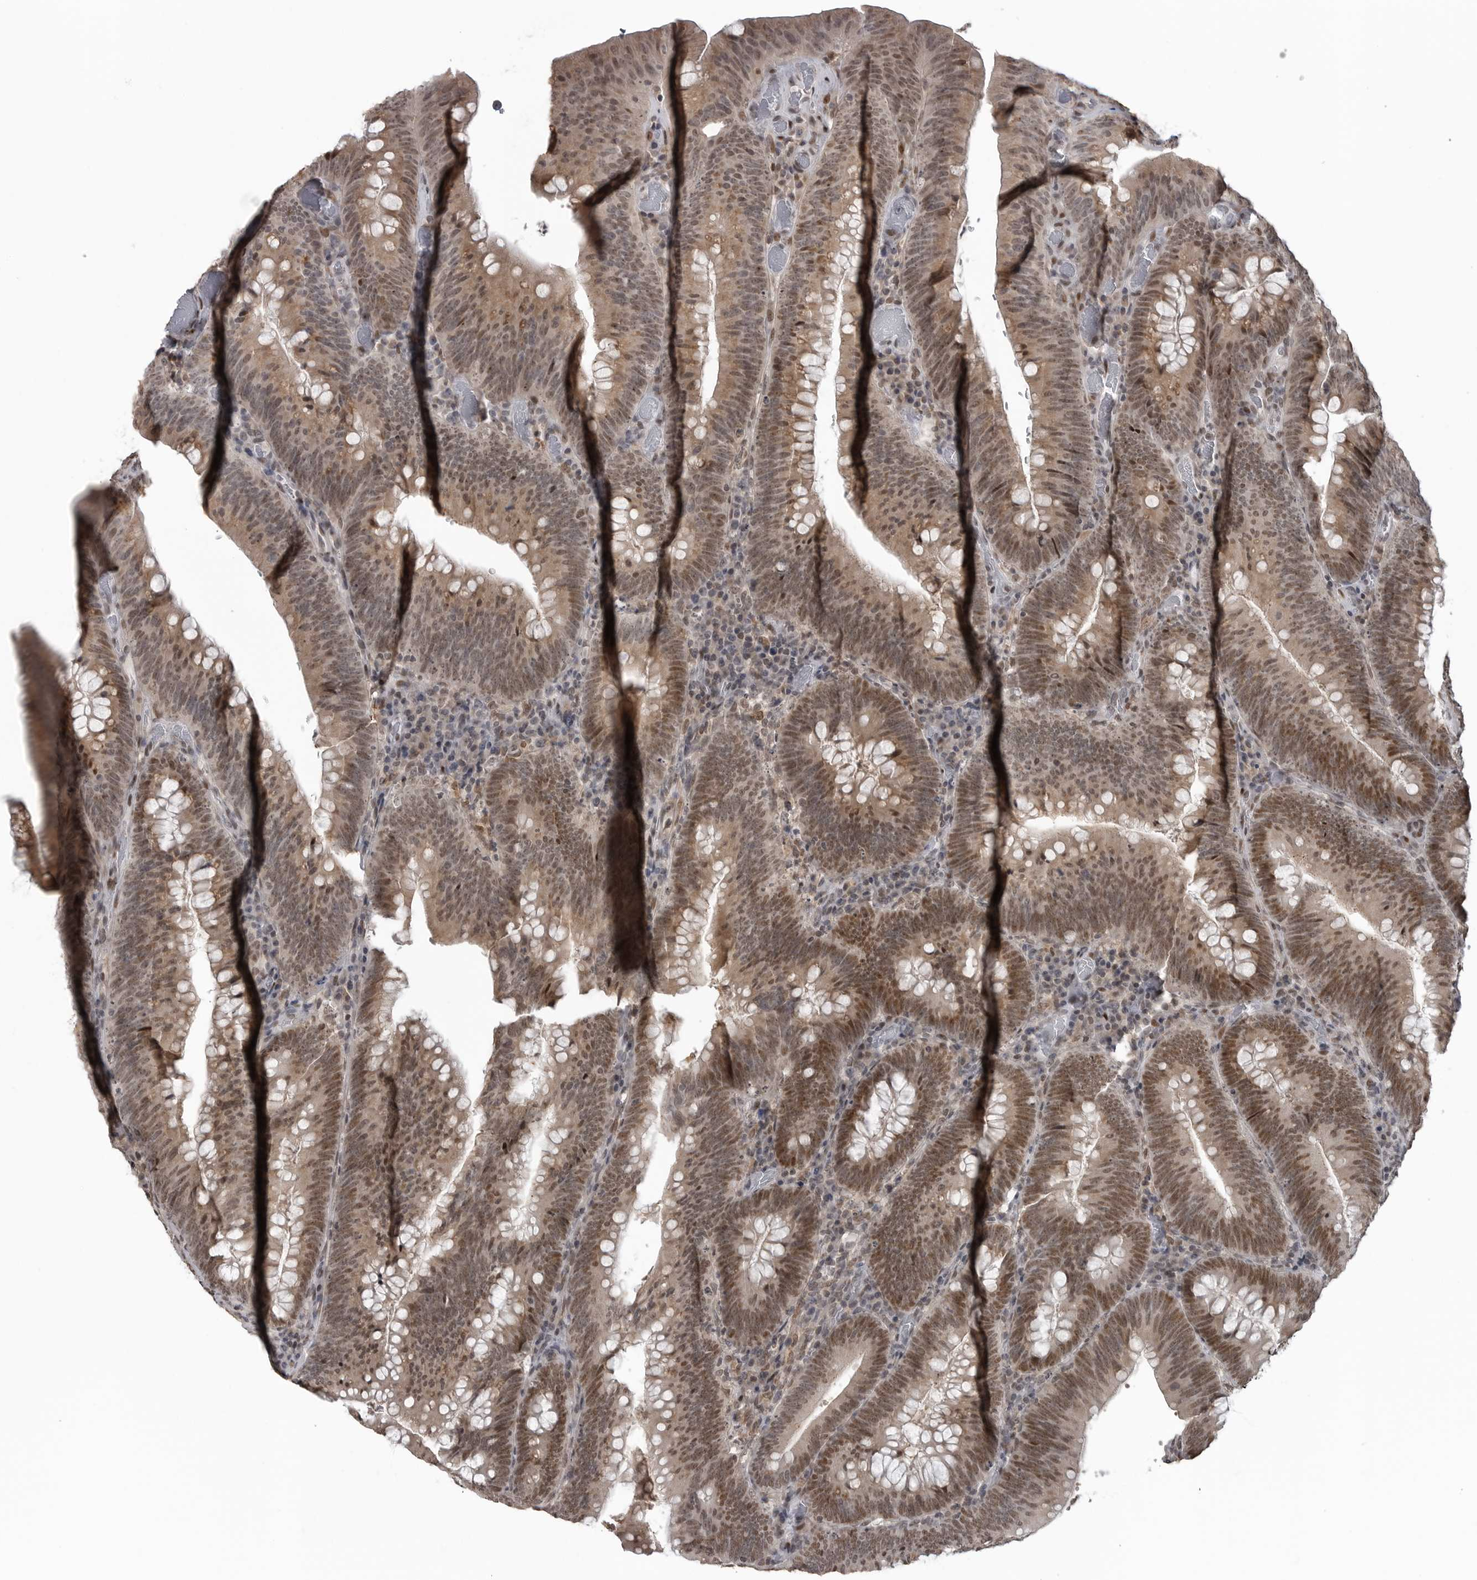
{"staining": {"intensity": "moderate", "quantity": ">75%", "location": "cytoplasmic/membranous,nuclear"}, "tissue": "colorectal cancer", "cell_type": "Tumor cells", "image_type": "cancer", "snomed": [{"axis": "morphology", "description": "Normal tissue, NOS"}, {"axis": "topography", "description": "Colon"}], "caption": "Immunohistochemistry (IHC) histopathology image of neoplastic tissue: human colorectal cancer stained using immunohistochemistry (IHC) exhibits medium levels of moderate protein expression localized specifically in the cytoplasmic/membranous and nuclear of tumor cells, appearing as a cytoplasmic/membranous and nuclear brown color.", "gene": "C8orf58", "patient": {"sex": "female", "age": 82}}